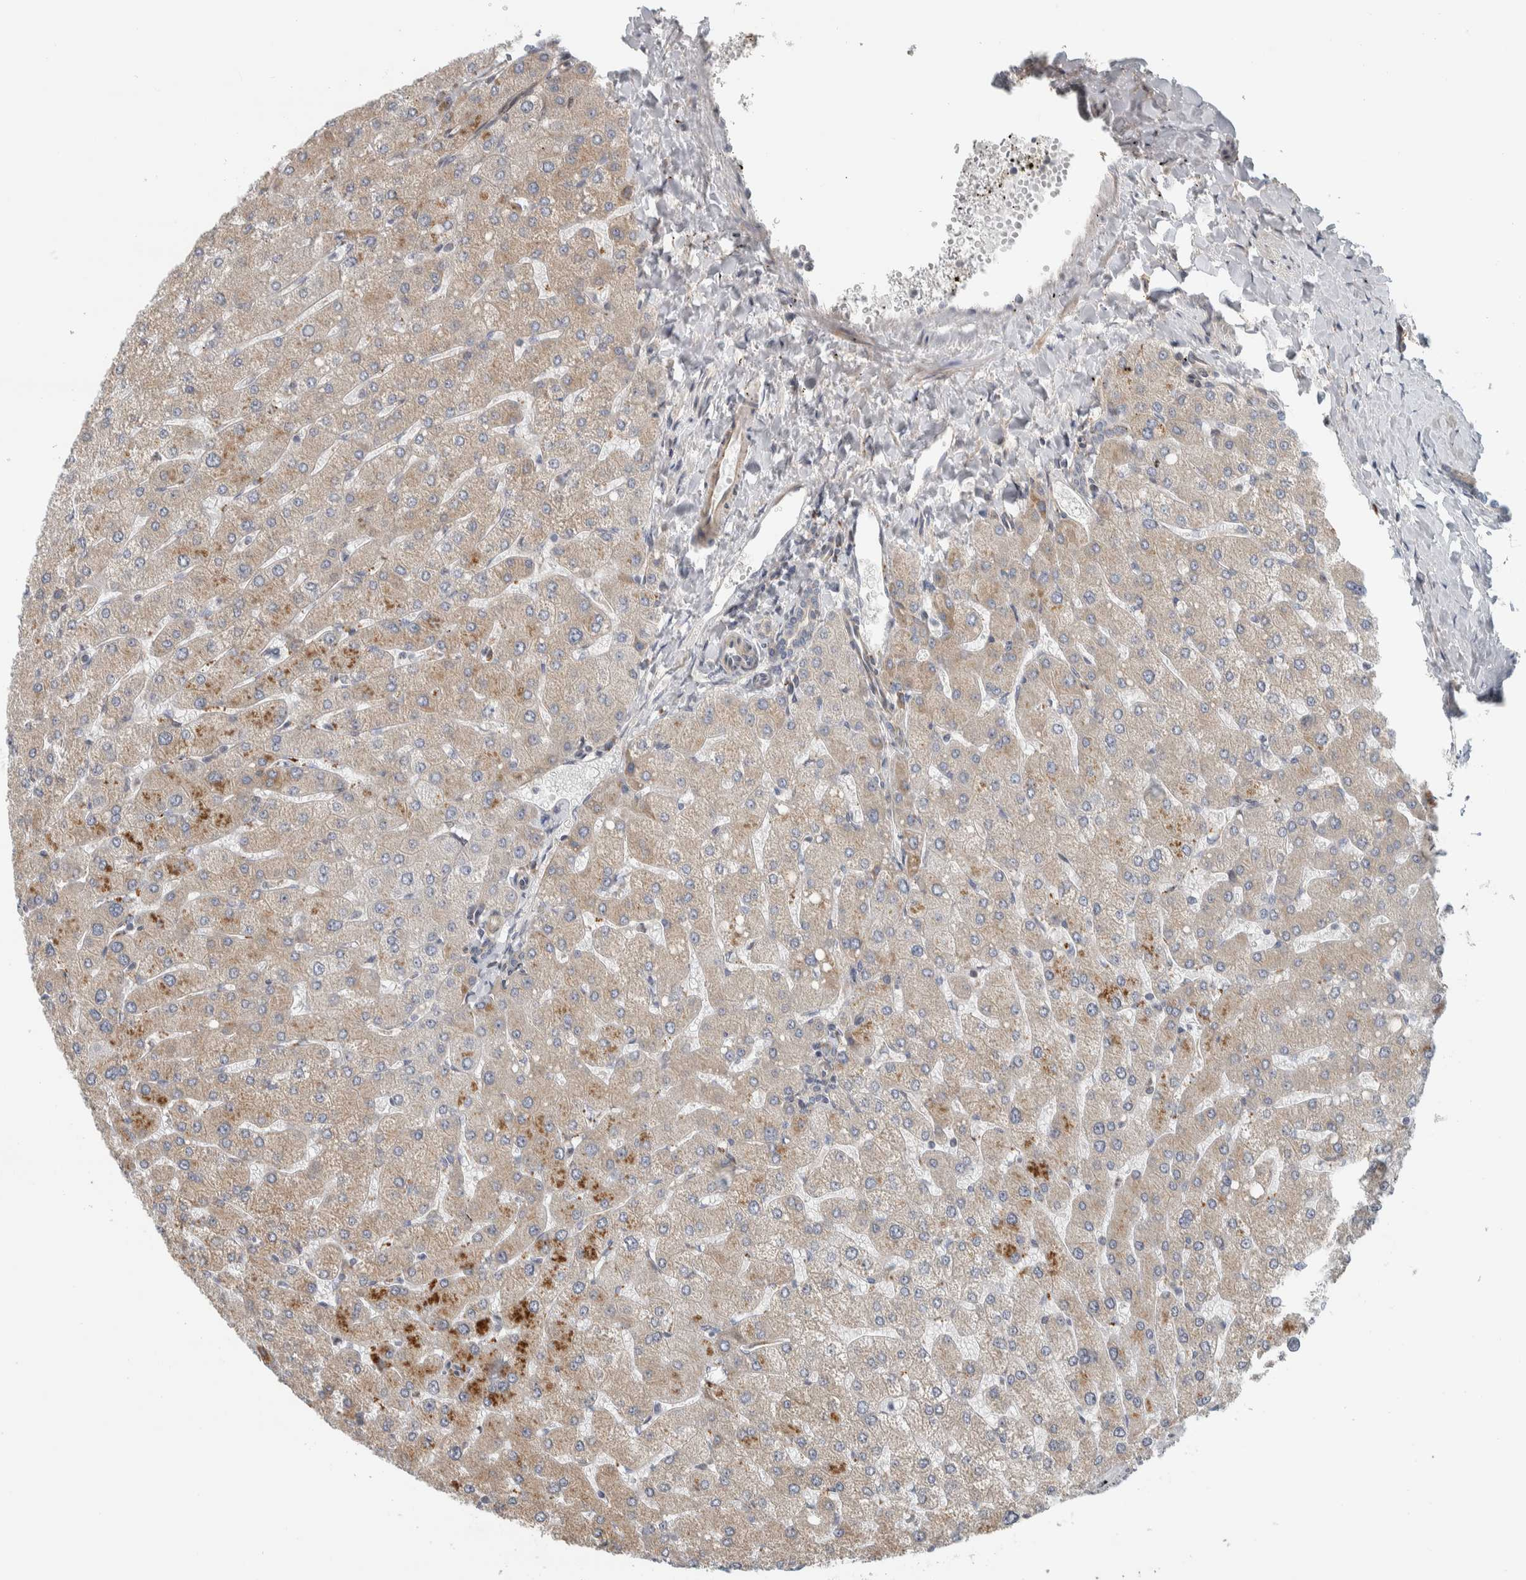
{"staining": {"intensity": "negative", "quantity": "none", "location": "none"}, "tissue": "liver", "cell_type": "Cholangiocytes", "image_type": "normal", "snomed": [{"axis": "morphology", "description": "Normal tissue, NOS"}, {"axis": "topography", "description": "Liver"}], "caption": "High magnification brightfield microscopy of normal liver stained with DAB (brown) and counterstained with hematoxylin (blue): cholangiocytes show no significant positivity.", "gene": "AFP", "patient": {"sex": "male", "age": 55}}